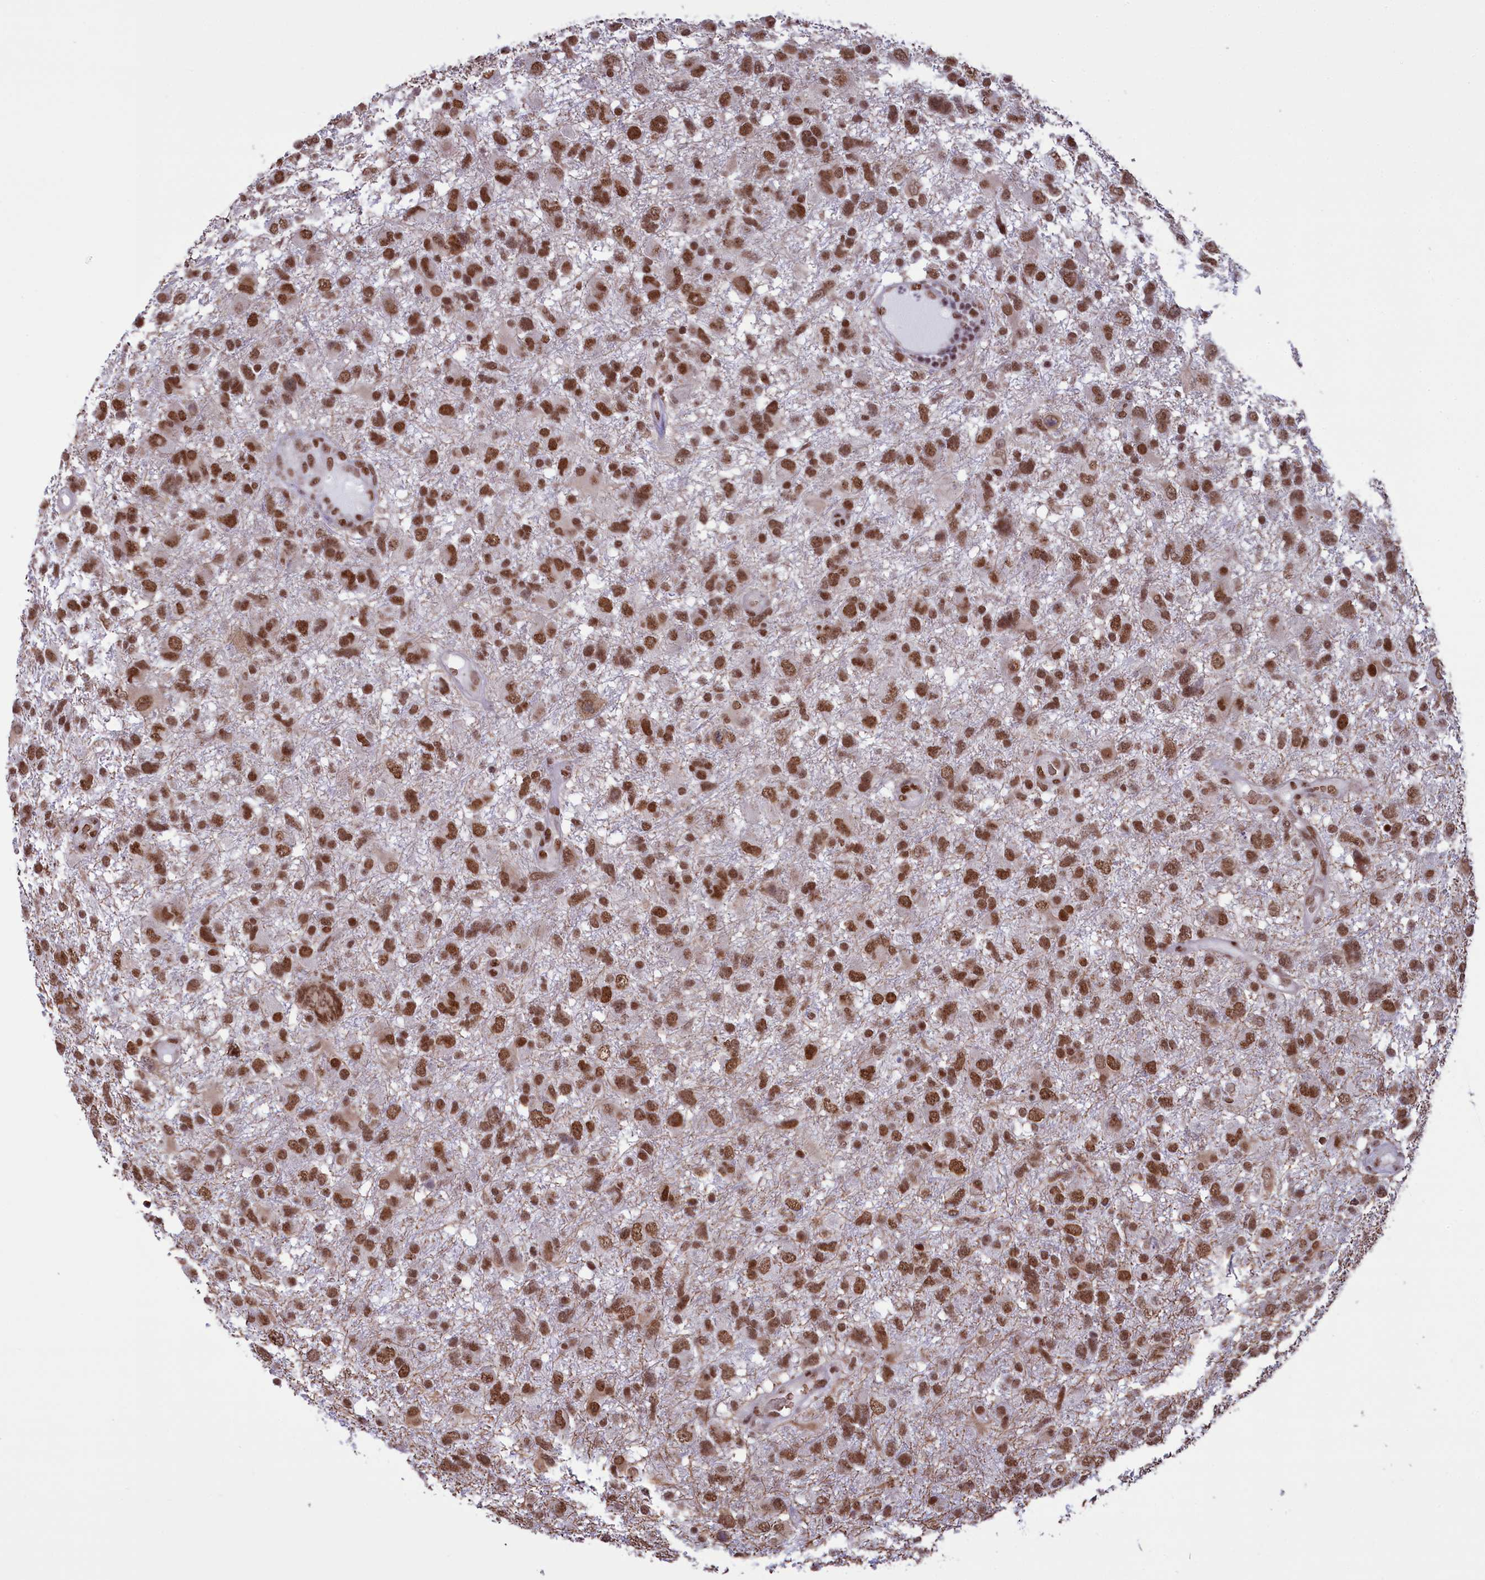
{"staining": {"intensity": "moderate", "quantity": ">75%", "location": "nuclear"}, "tissue": "glioma", "cell_type": "Tumor cells", "image_type": "cancer", "snomed": [{"axis": "morphology", "description": "Glioma, malignant, High grade"}, {"axis": "topography", "description": "Brain"}], "caption": "Protein positivity by immunohistochemistry (IHC) displays moderate nuclear positivity in approximately >75% of tumor cells in glioma.", "gene": "MPHOSPH8", "patient": {"sex": "male", "age": 61}}